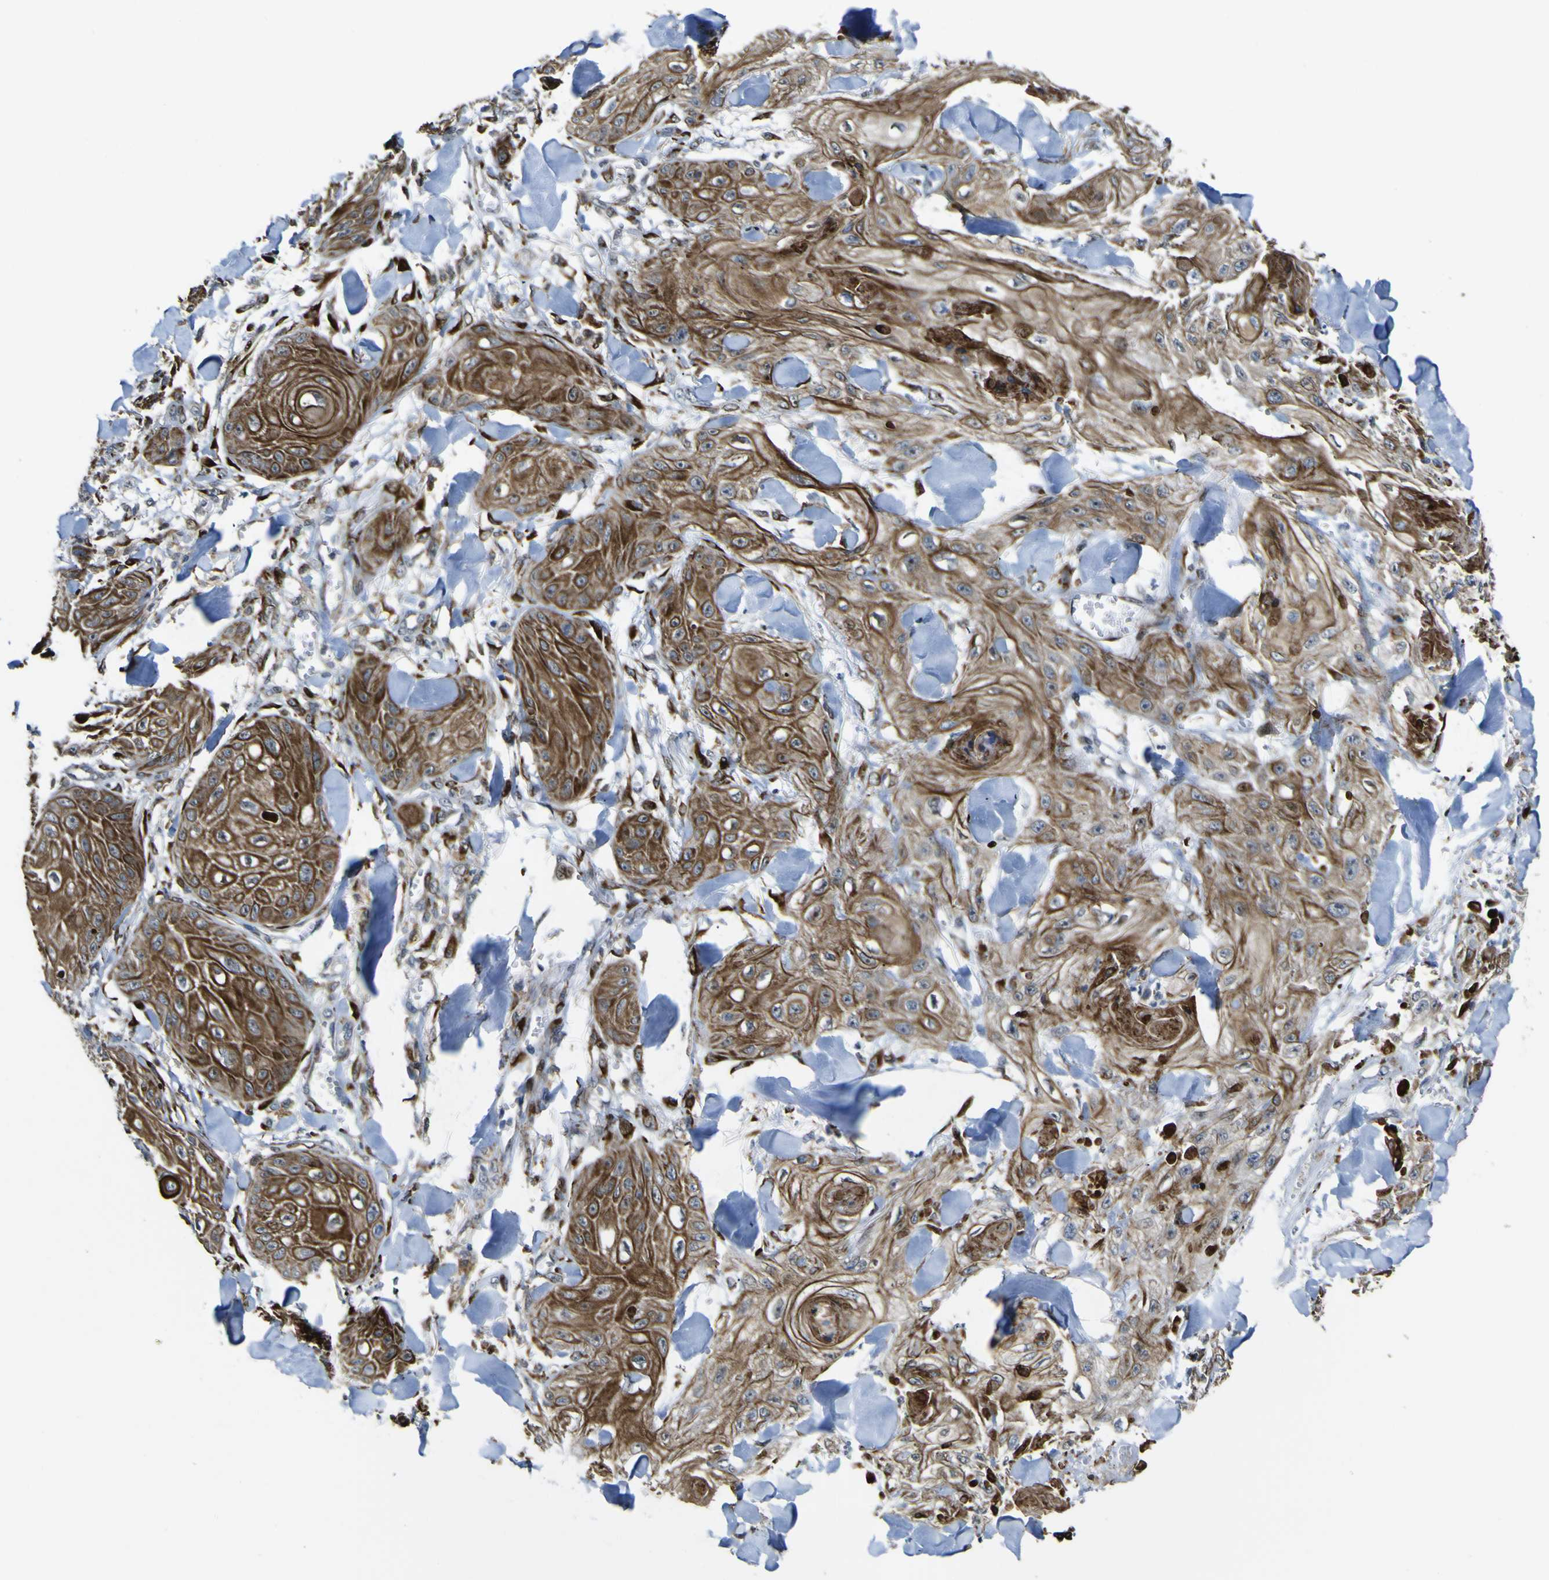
{"staining": {"intensity": "moderate", "quantity": ">75%", "location": "cytoplasmic/membranous"}, "tissue": "skin cancer", "cell_type": "Tumor cells", "image_type": "cancer", "snomed": [{"axis": "morphology", "description": "Squamous cell carcinoma, NOS"}, {"axis": "topography", "description": "Skin"}], "caption": "Brown immunohistochemical staining in skin squamous cell carcinoma displays moderate cytoplasmic/membranous staining in about >75% of tumor cells.", "gene": "LBHD1", "patient": {"sex": "male", "age": 74}}